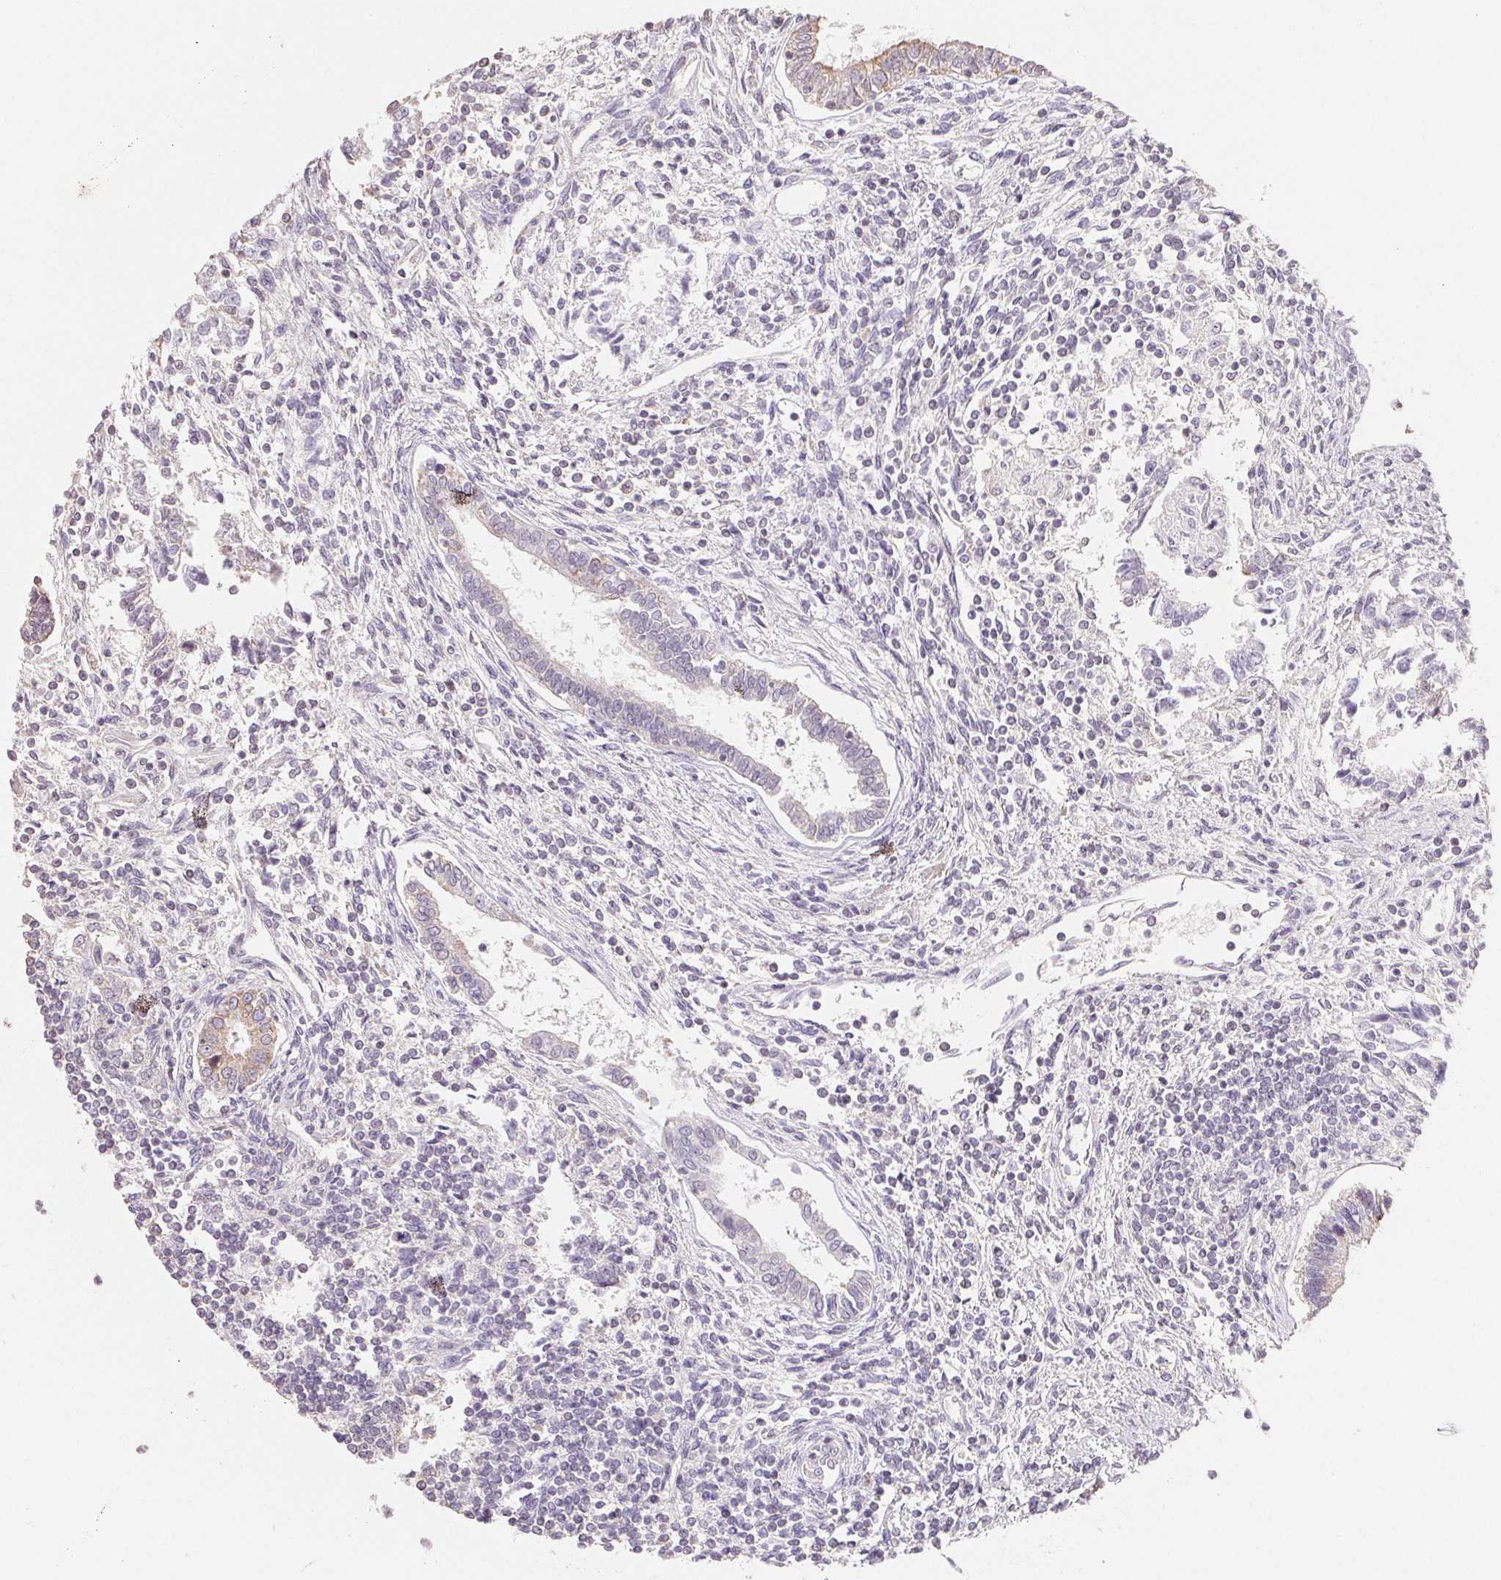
{"staining": {"intensity": "weak", "quantity": "<25%", "location": "cytoplasmic/membranous"}, "tissue": "testis cancer", "cell_type": "Tumor cells", "image_type": "cancer", "snomed": [{"axis": "morphology", "description": "Carcinoma, Embryonal, NOS"}, {"axis": "topography", "description": "Testis"}], "caption": "IHC of embryonal carcinoma (testis) demonstrates no expression in tumor cells.", "gene": "MAP7D2", "patient": {"sex": "male", "age": 37}}